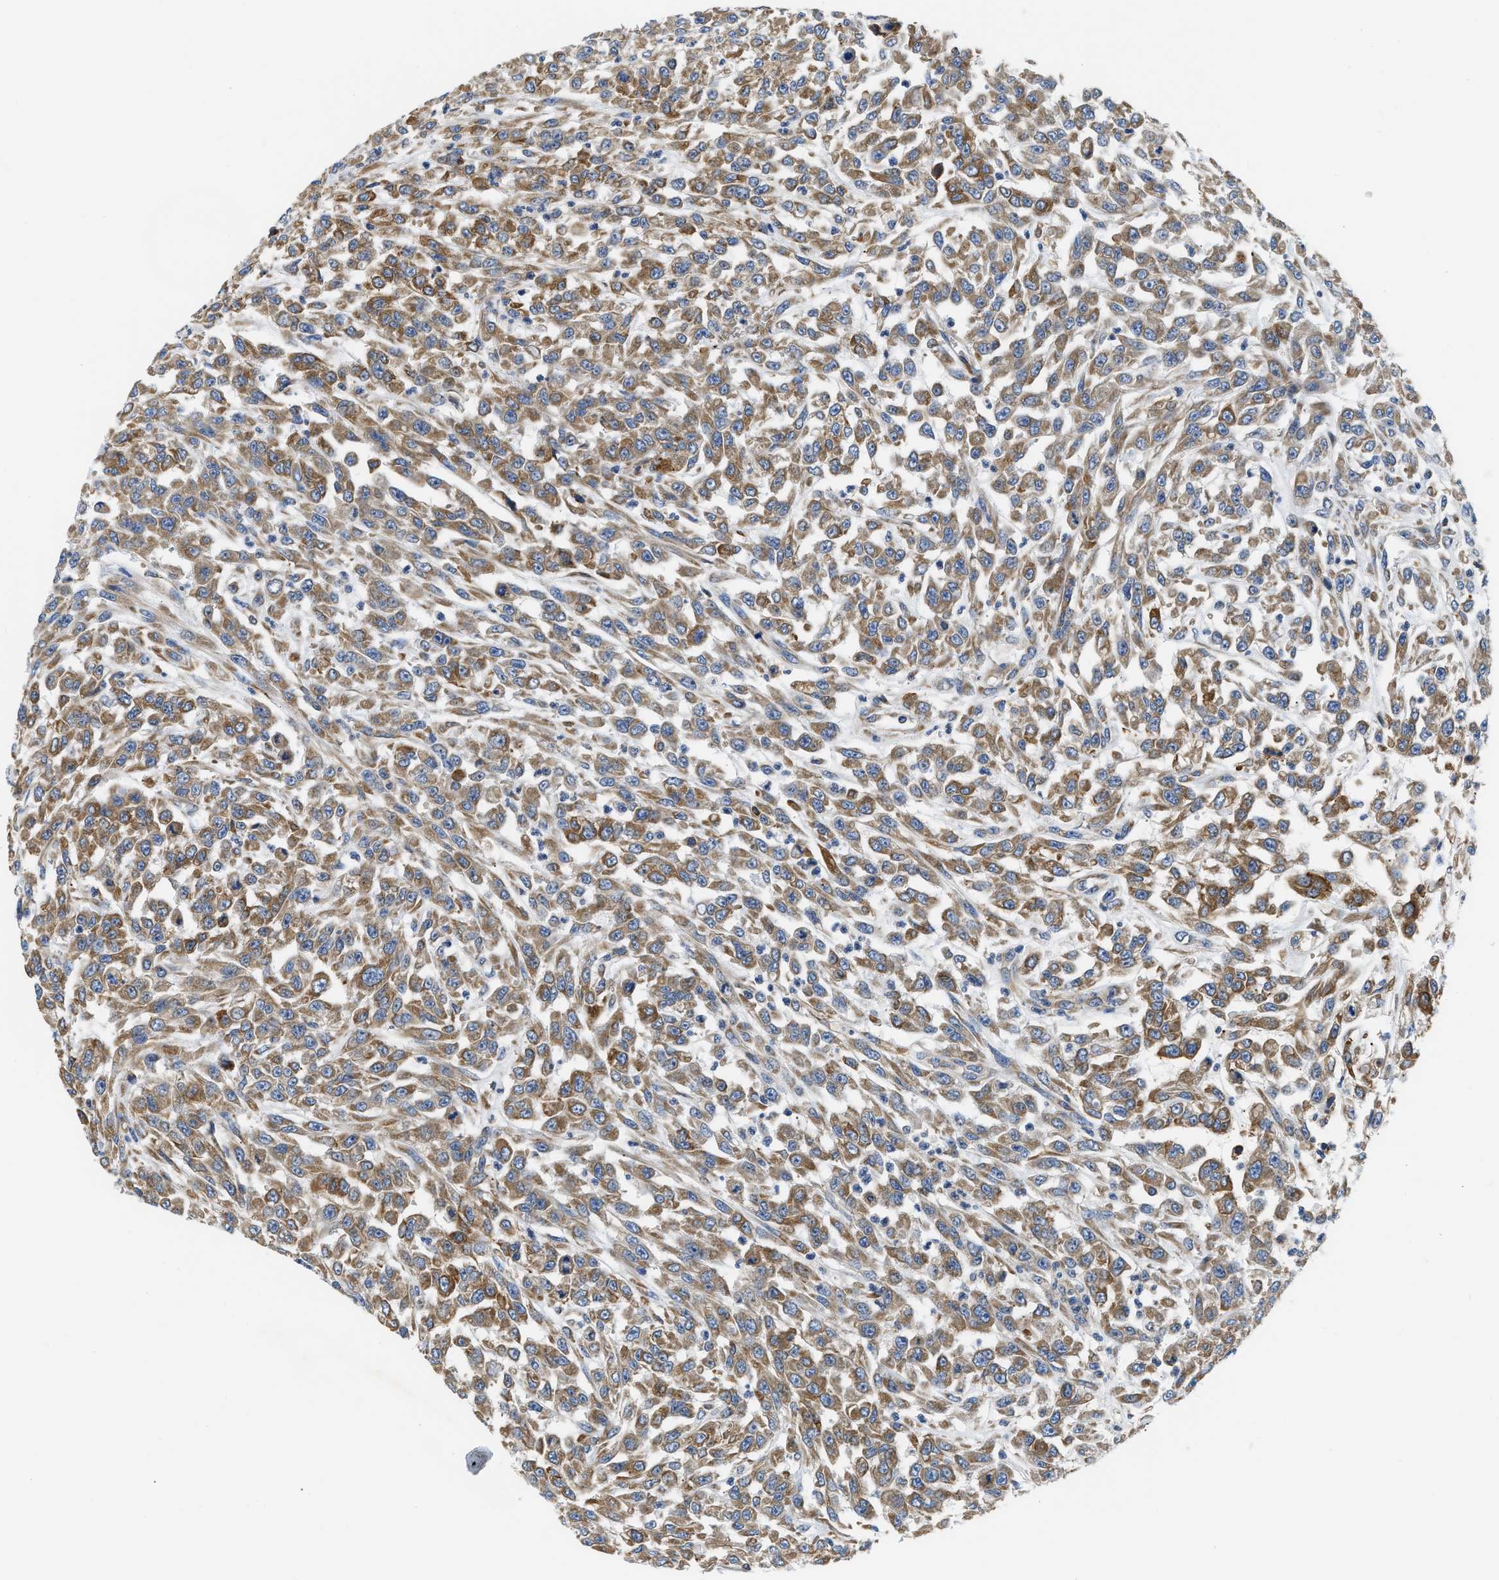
{"staining": {"intensity": "moderate", "quantity": ">75%", "location": "cytoplasmic/membranous"}, "tissue": "urothelial cancer", "cell_type": "Tumor cells", "image_type": "cancer", "snomed": [{"axis": "morphology", "description": "Urothelial carcinoma, High grade"}, {"axis": "topography", "description": "Urinary bladder"}], "caption": "IHC of urothelial cancer reveals medium levels of moderate cytoplasmic/membranous positivity in approximately >75% of tumor cells.", "gene": "HDHD3", "patient": {"sex": "male", "age": 46}}